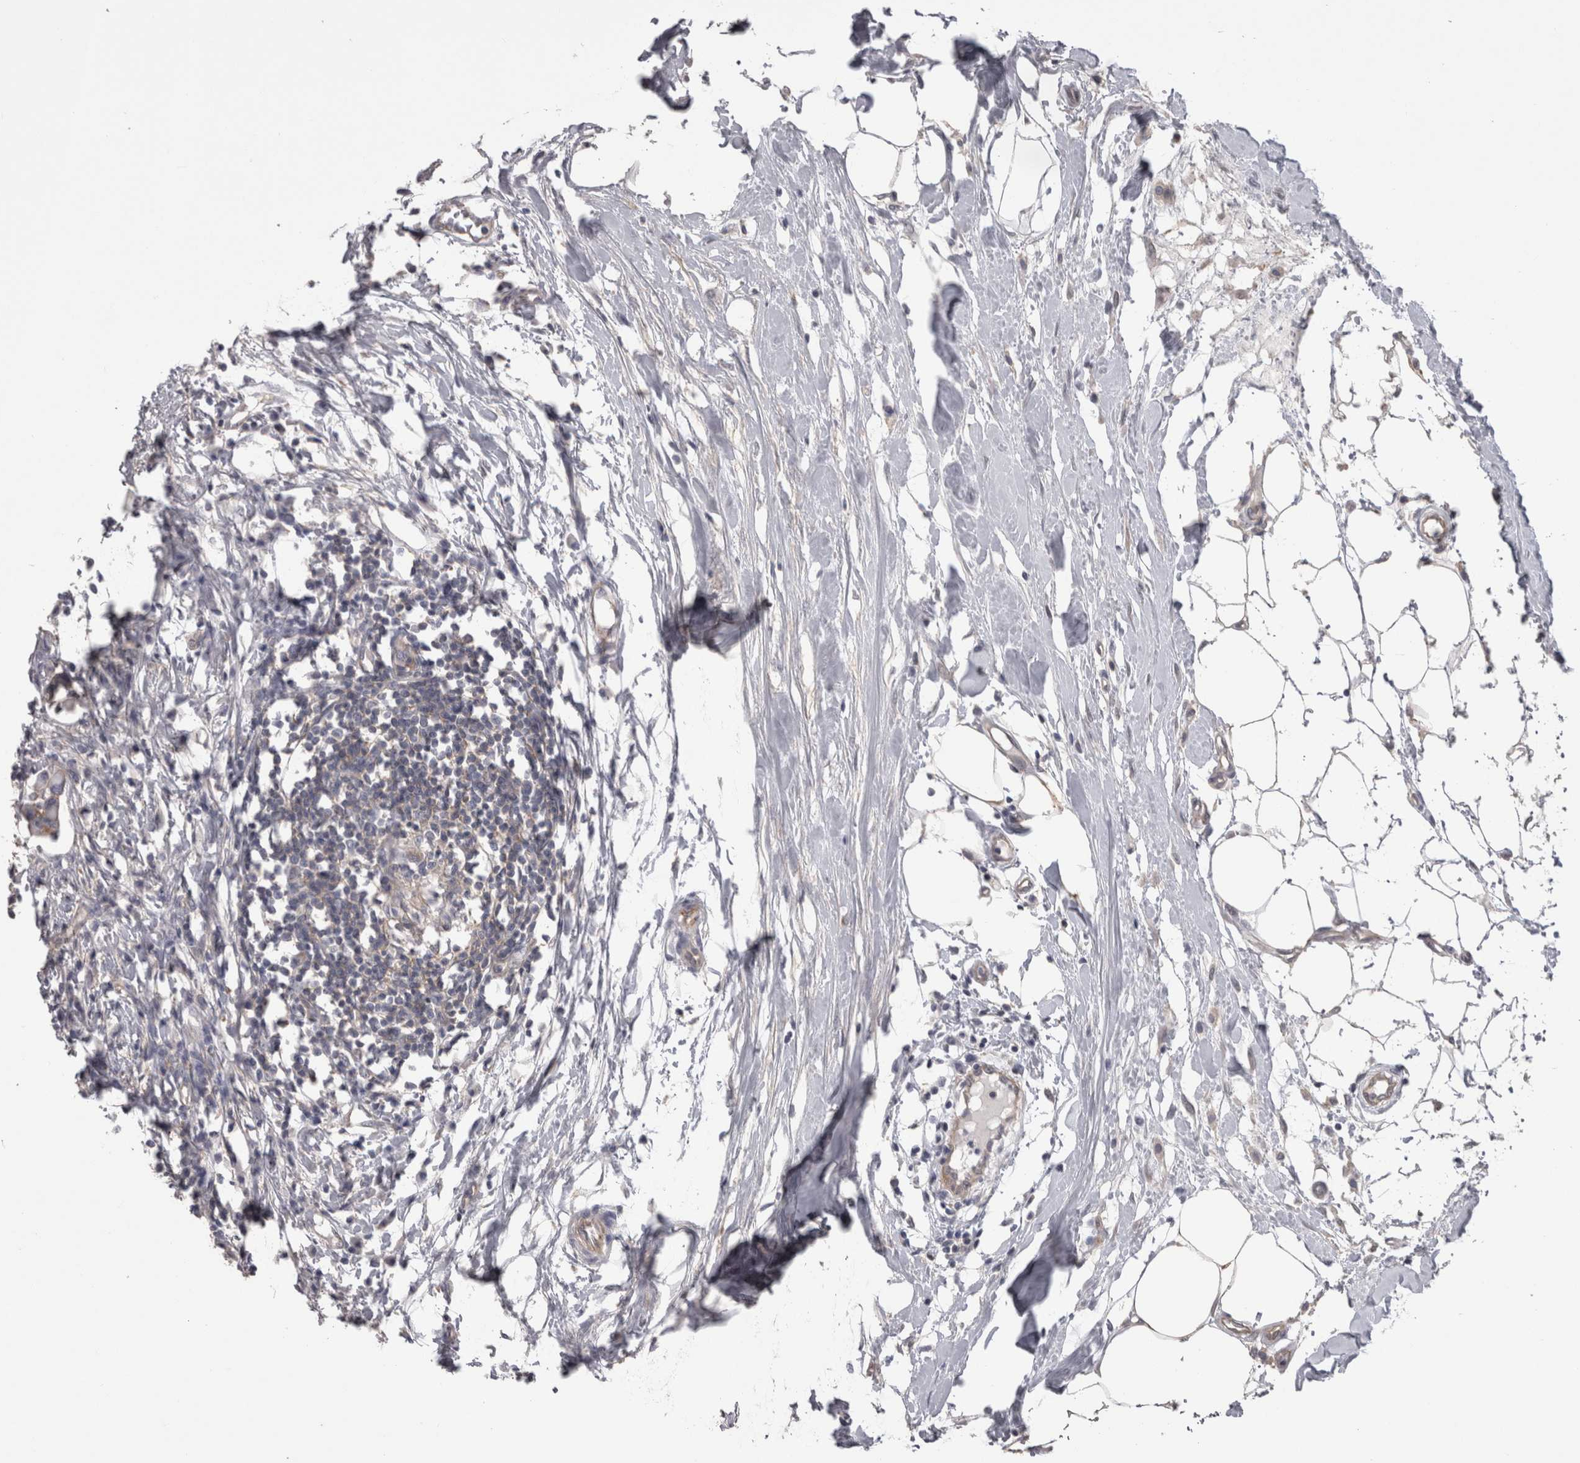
{"staining": {"intensity": "weak", "quantity": "<25%", "location": "cytoplasmic/membranous"}, "tissue": "lymph node", "cell_type": "Germinal center cells", "image_type": "normal", "snomed": [{"axis": "morphology", "description": "Normal tissue, NOS"}, {"axis": "morphology", "description": "Malignant melanoma, Metastatic site"}, {"axis": "topography", "description": "Lymph node"}], "caption": "Immunohistochemistry (IHC) histopathology image of benign human lymph node stained for a protein (brown), which reveals no staining in germinal center cells. (Stains: DAB immunohistochemistry with hematoxylin counter stain, Microscopy: brightfield microscopy at high magnification).", "gene": "LYZL6", "patient": {"sex": "male", "age": 41}}